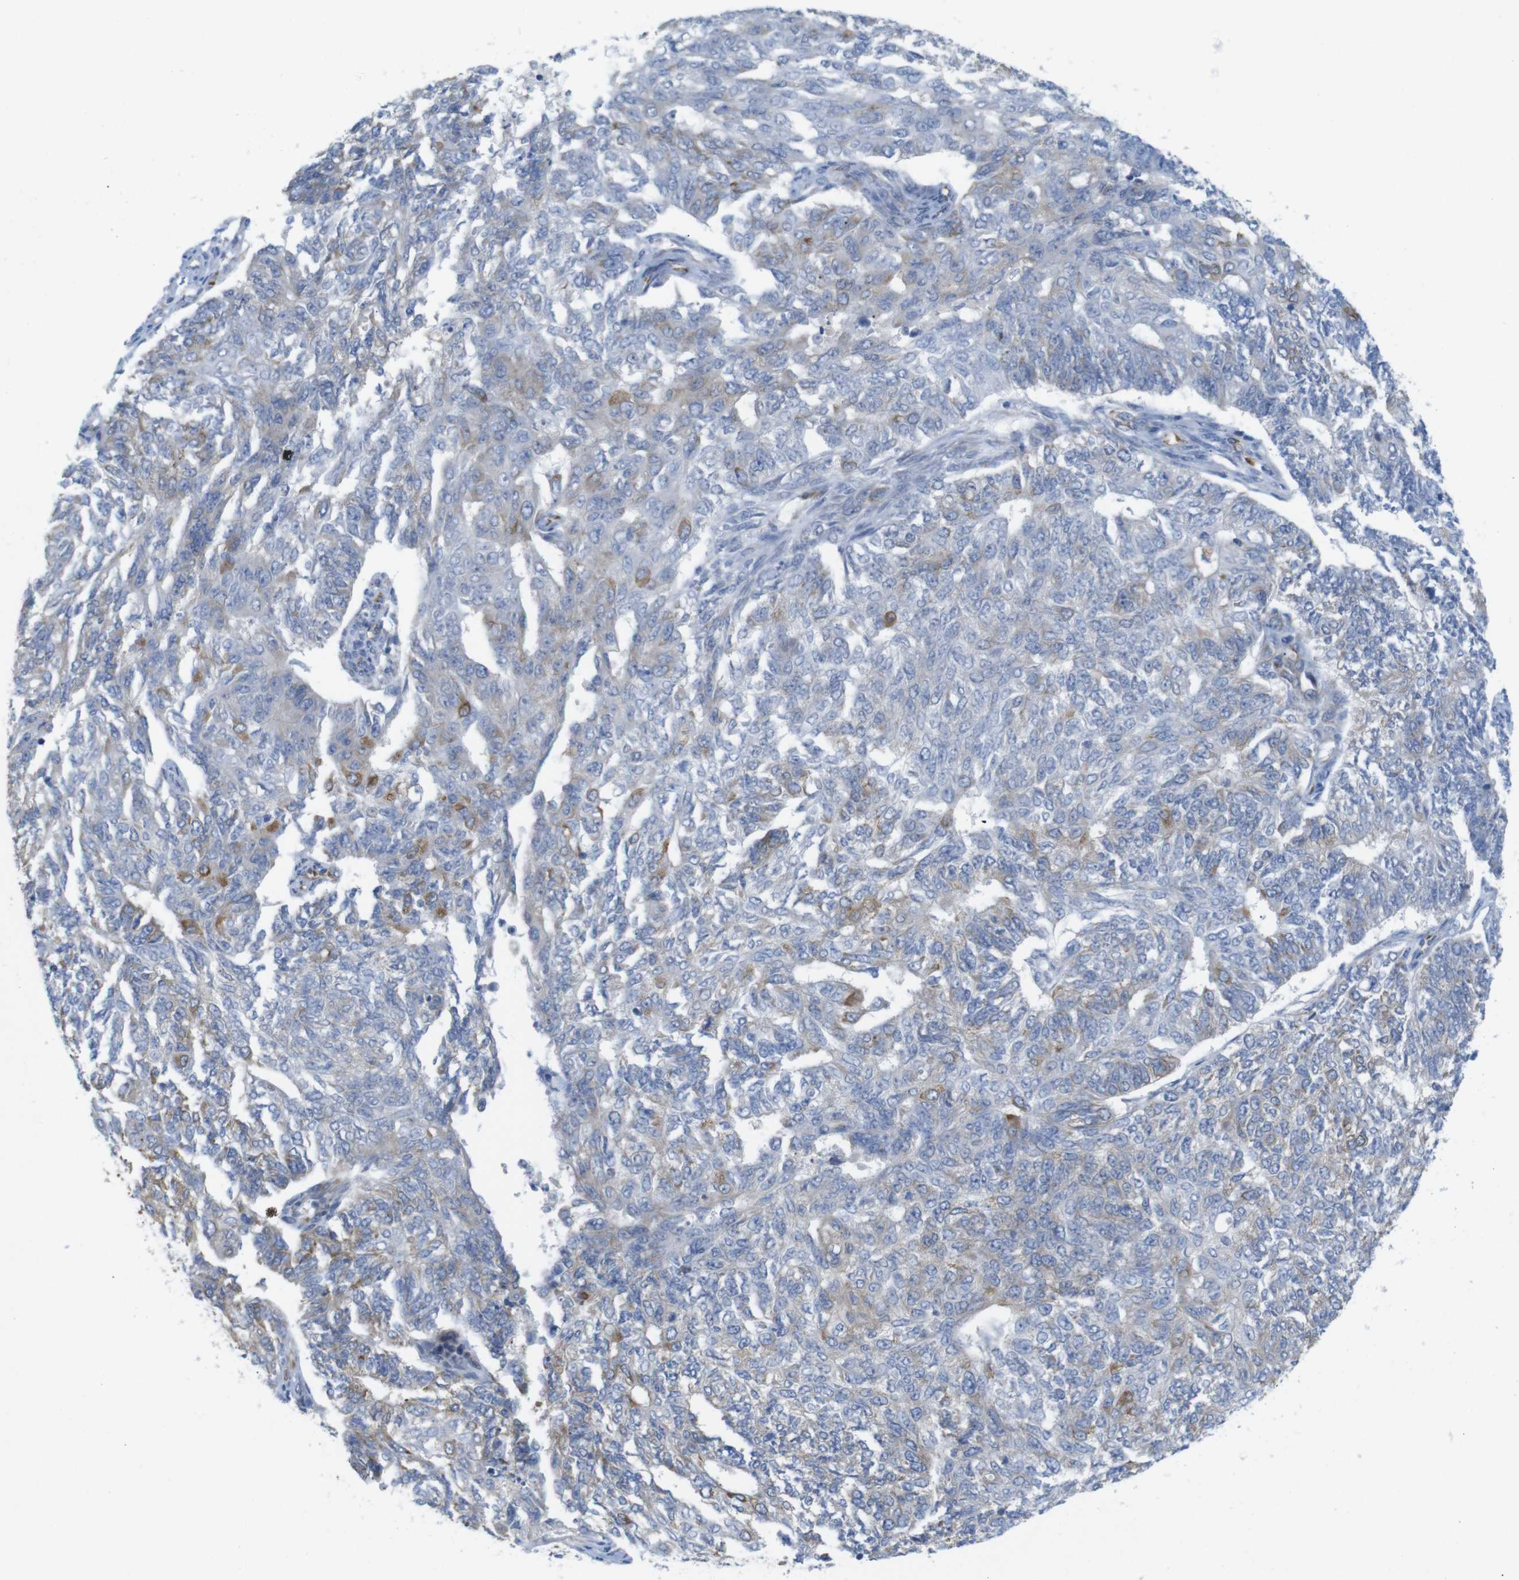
{"staining": {"intensity": "weak", "quantity": "25%-75%", "location": "cytoplasmic/membranous"}, "tissue": "endometrial cancer", "cell_type": "Tumor cells", "image_type": "cancer", "snomed": [{"axis": "morphology", "description": "Adenocarcinoma, NOS"}, {"axis": "topography", "description": "Endometrium"}], "caption": "The immunohistochemical stain highlights weak cytoplasmic/membranous positivity in tumor cells of adenocarcinoma (endometrial) tissue.", "gene": "PCNX2", "patient": {"sex": "female", "age": 32}}